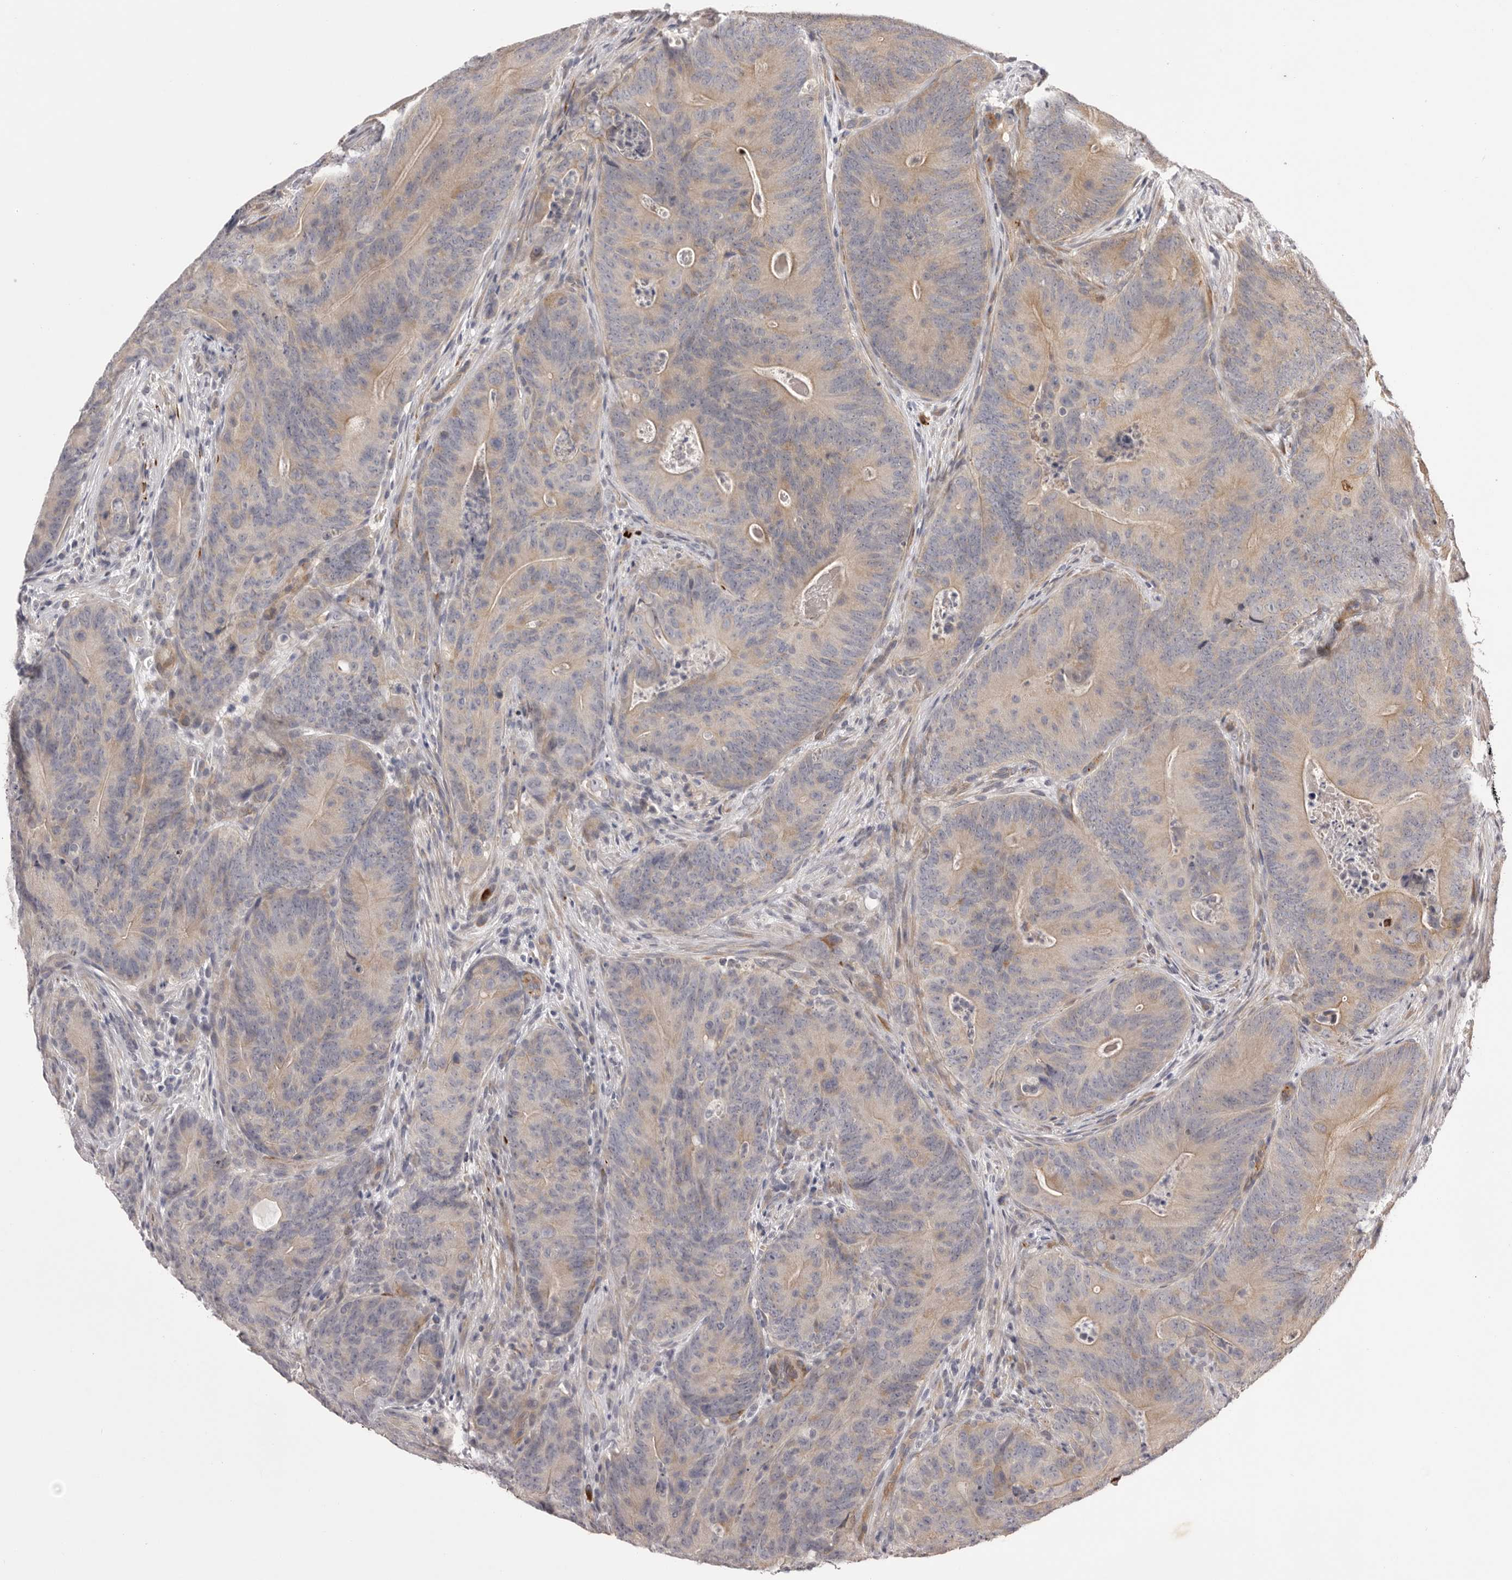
{"staining": {"intensity": "weak", "quantity": "25%-75%", "location": "cytoplasmic/membranous"}, "tissue": "colorectal cancer", "cell_type": "Tumor cells", "image_type": "cancer", "snomed": [{"axis": "morphology", "description": "Normal tissue, NOS"}, {"axis": "topography", "description": "Colon"}], "caption": "Colorectal cancer tissue exhibits weak cytoplasmic/membranous expression in approximately 25%-75% of tumor cells", "gene": "PNRC1", "patient": {"sex": "female", "age": 82}}